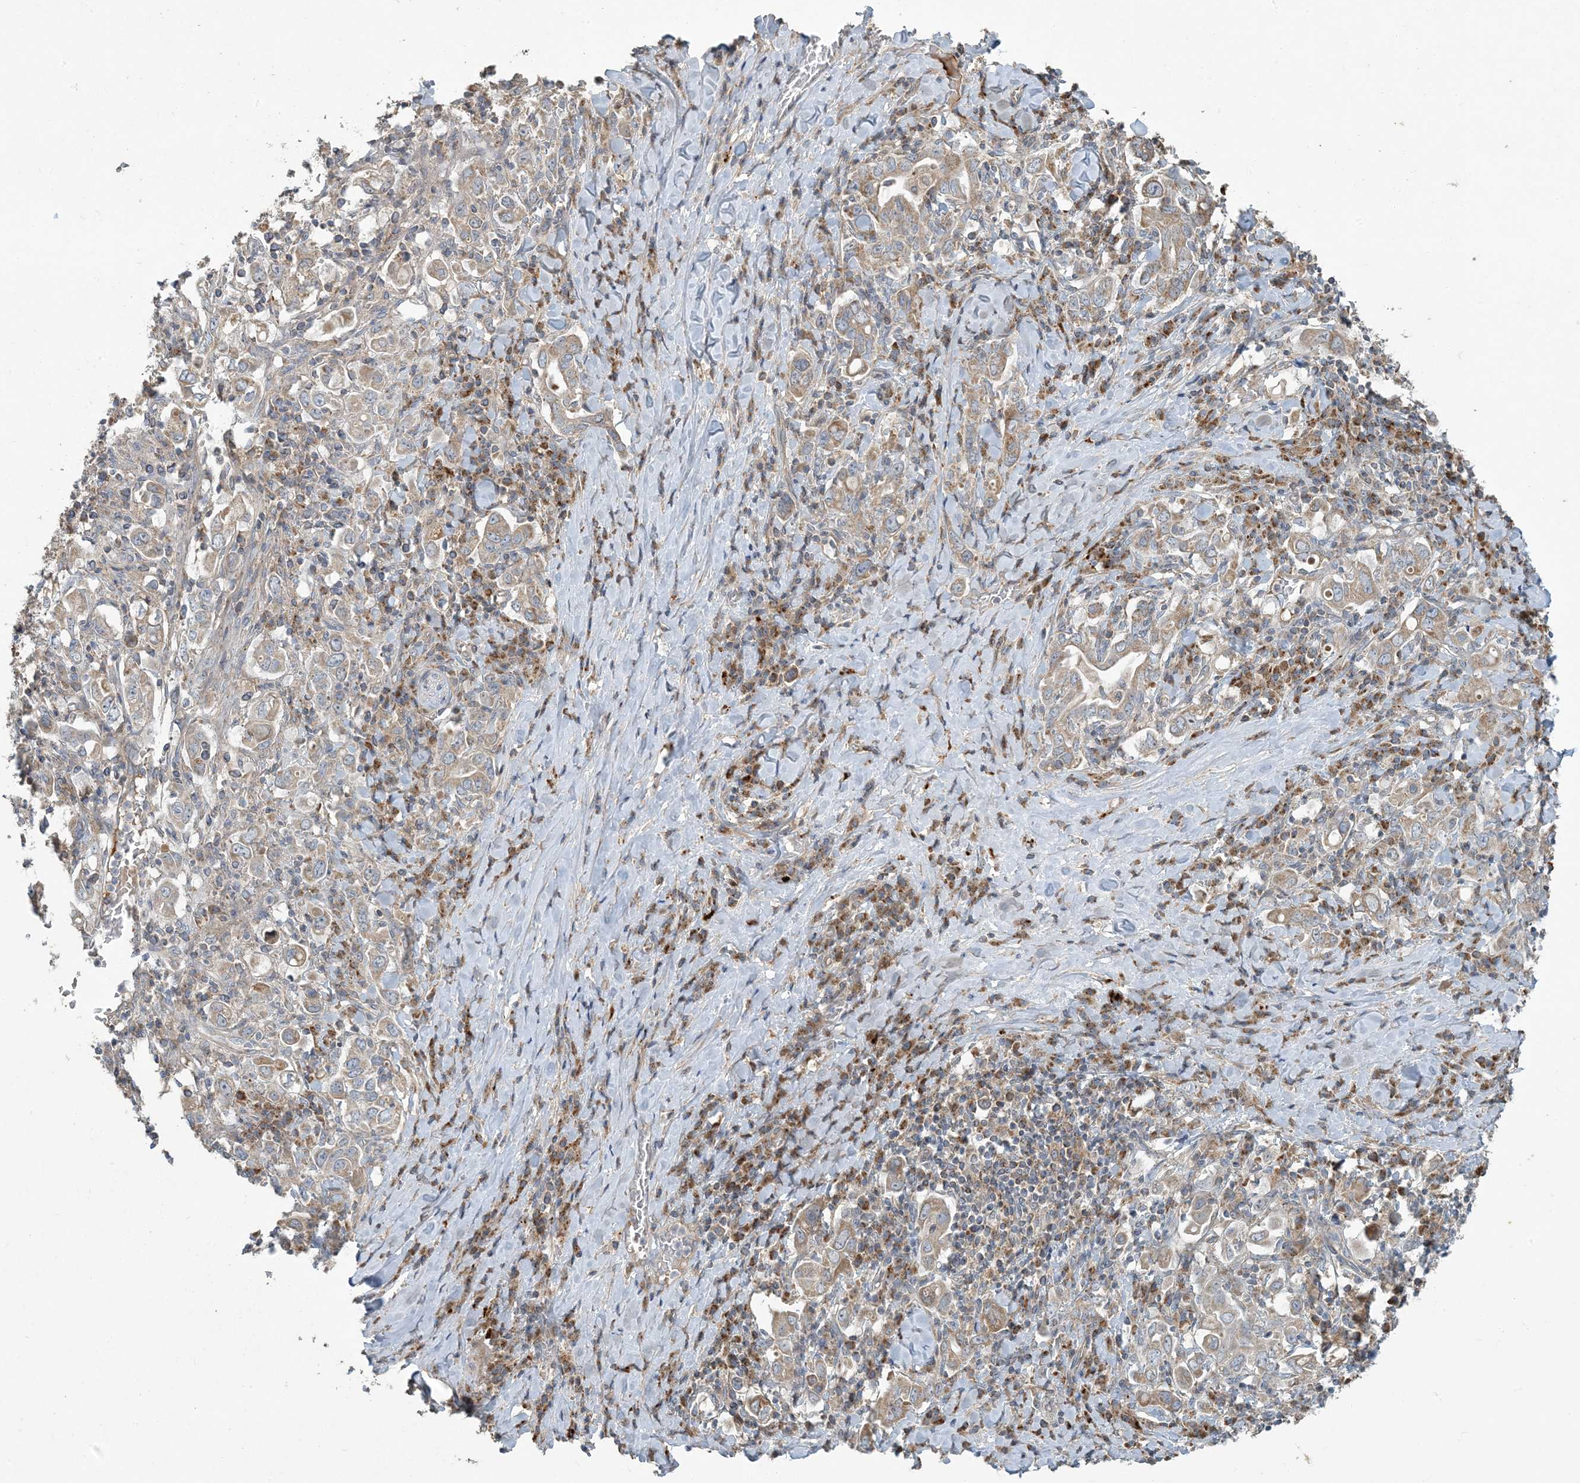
{"staining": {"intensity": "moderate", "quantity": ">75%", "location": "cytoplasmic/membranous"}, "tissue": "stomach cancer", "cell_type": "Tumor cells", "image_type": "cancer", "snomed": [{"axis": "morphology", "description": "Adenocarcinoma, NOS"}, {"axis": "topography", "description": "Stomach, upper"}], "caption": "Protein analysis of stomach cancer tissue demonstrates moderate cytoplasmic/membranous positivity in approximately >75% of tumor cells. Nuclei are stained in blue.", "gene": "LTN1", "patient": {"sex": "male", "age": 62}}